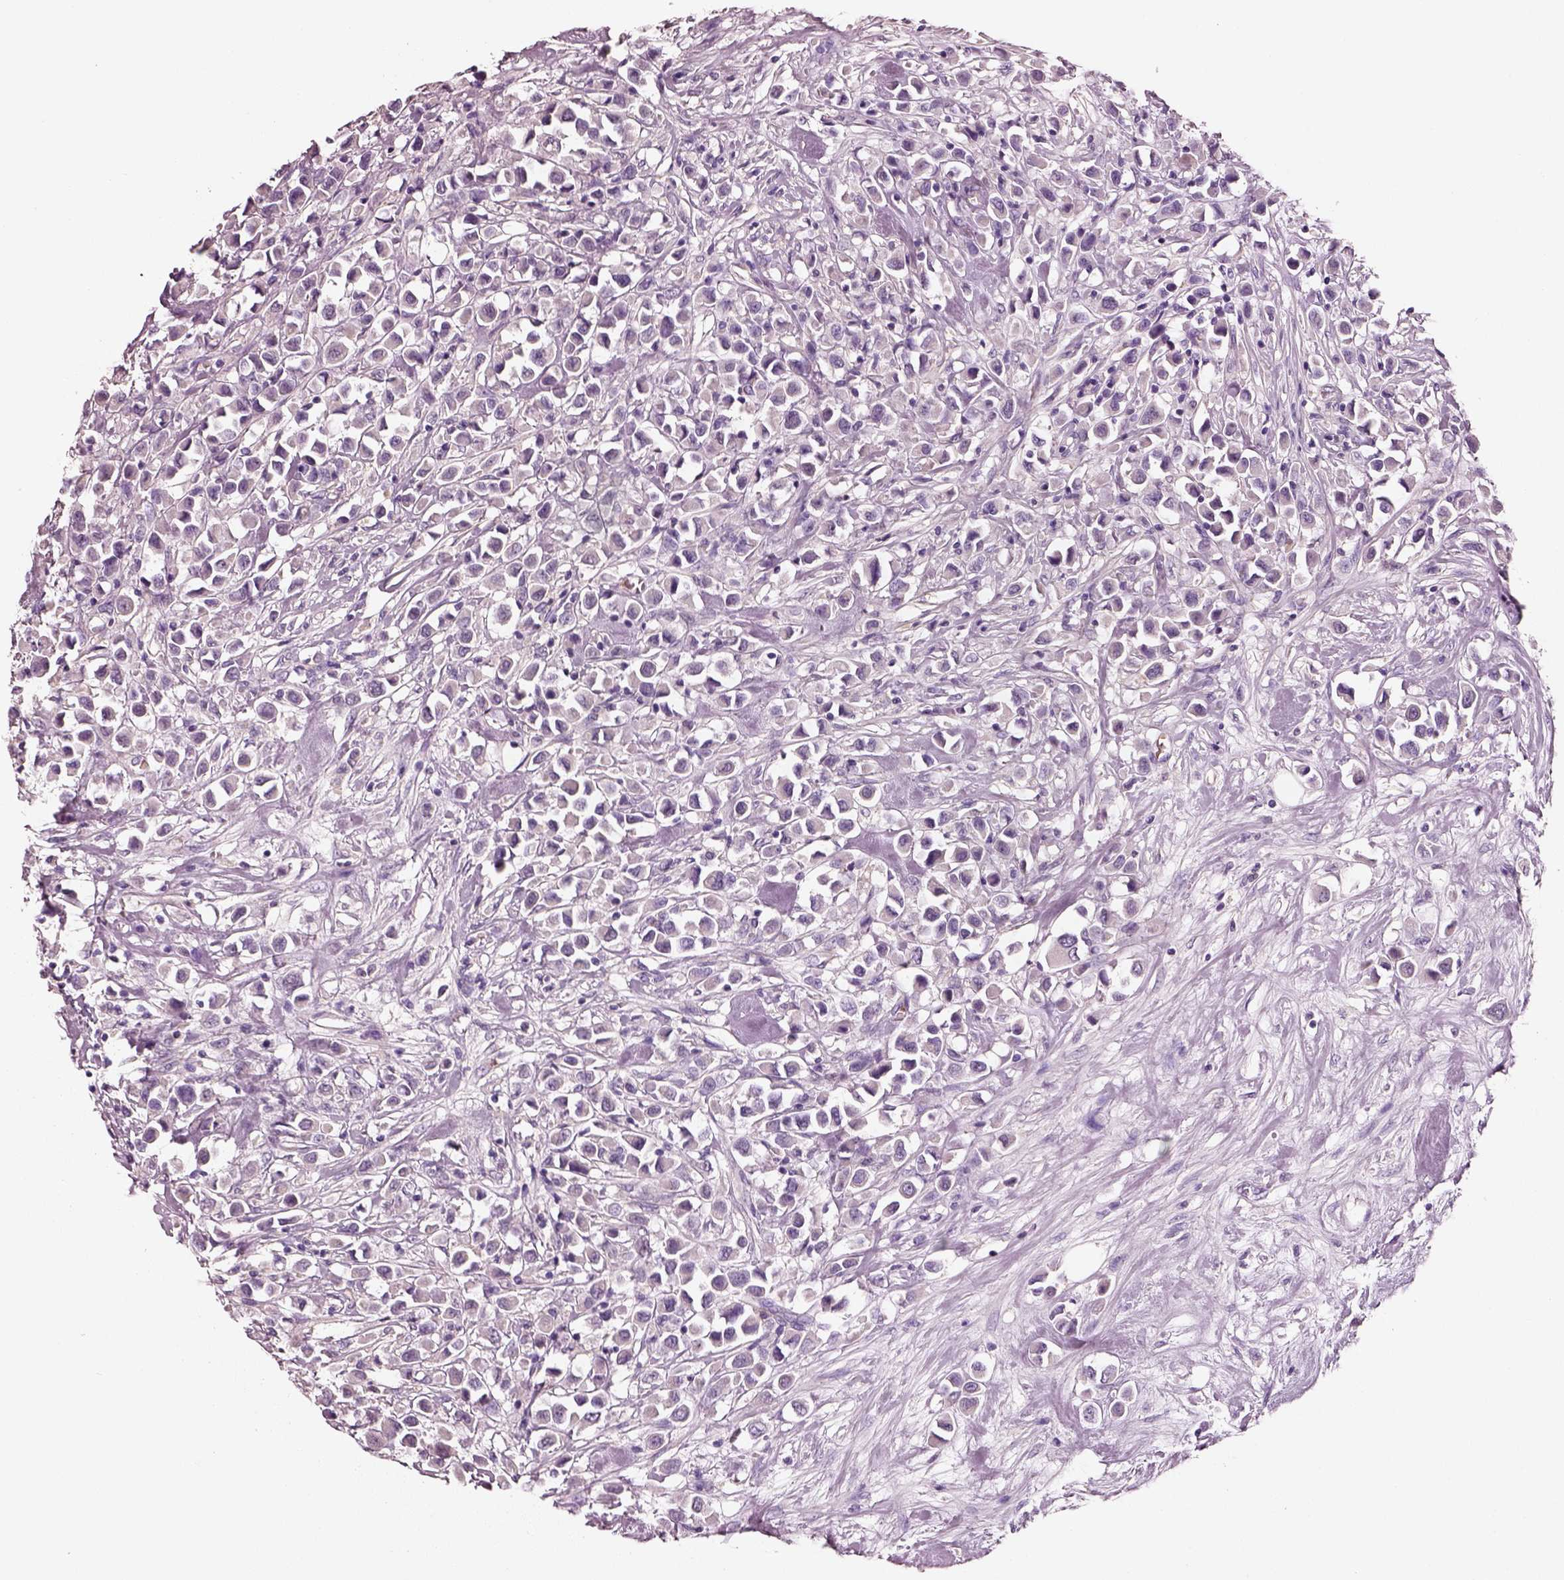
{"staining": {"intensity": "negative", "quantity": "none", "location": "none"}, "tissue": "breast cancer", "cell_type": "Tumor cells", "image_type": "cancer", "snomed": [{"axis": "morphology", "description": "Duct carcinoma"}, {"axis": "topography", "description": "Breast"}], "caption": "The immunohistochemistry (IHC) micrograph has no significant expression in tumor cells of breast cancer tissue. Brightfield microscopy of immunohistochemistry (IHC) stained with DAB (brown) and hematoxylin (blue), captured at high magnification.", "gene": "ELSPBP1", "patient": {"sex": "female", "age": 61}}